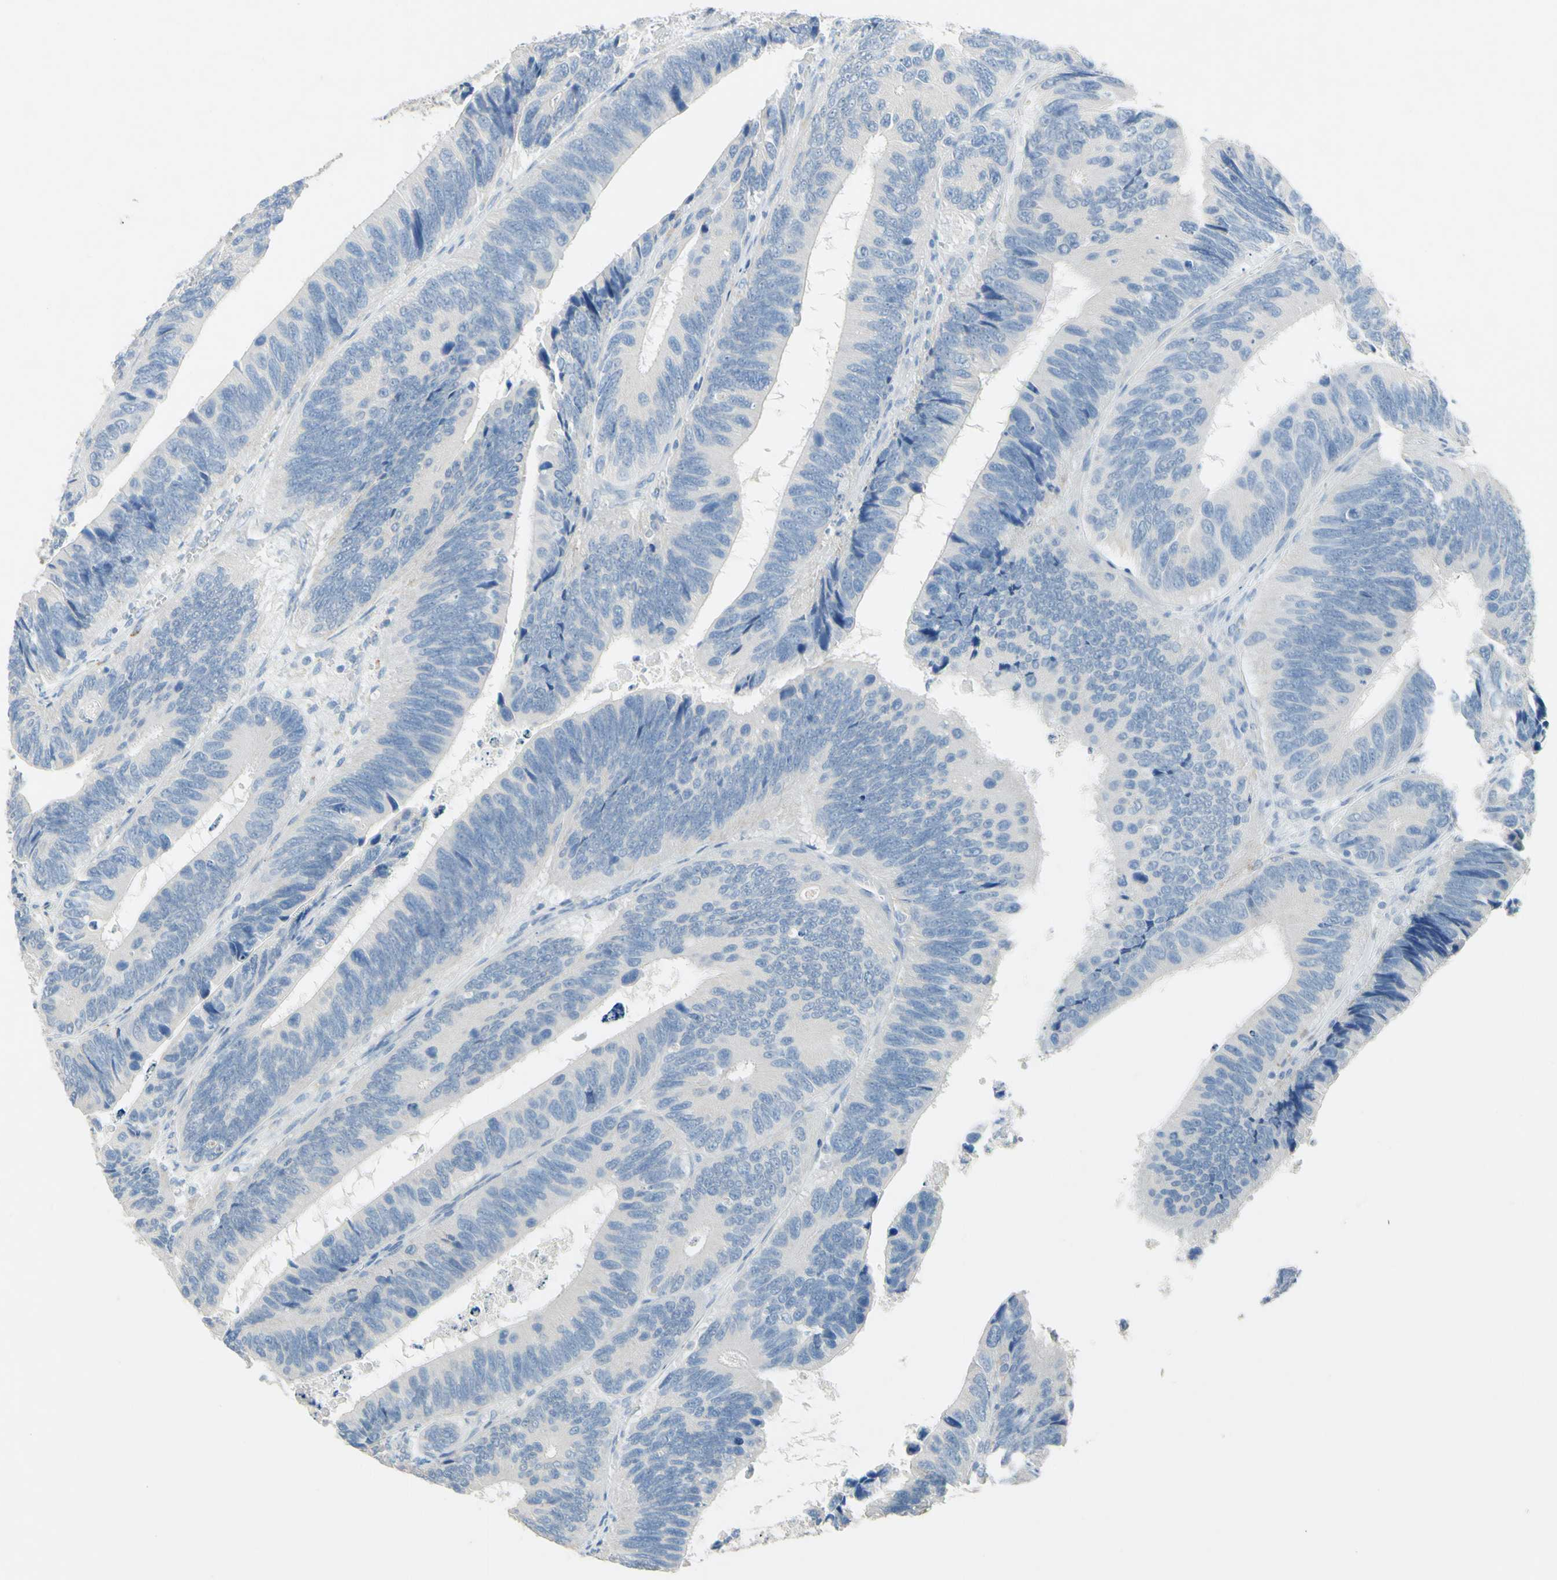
{"staining": {"intensity": "negative", "quantity": "none", "location": "none"}, "tissue": "colorectal cancer", "cell_type": "Tumor cells", "image_type": "cancer", "snomed": [{"axis": "morphology", "description": "Adenocarcinoma, NOS"}, {"axis": "topography", "description": "Colon"}], "caption": "Immunohistochemistry (IHC) photomicrograph of neoplastic tissue: human colorectal adenocarcinoma stained with DAB (3,3'-diaminobenzidine) demonstrates no significant protein expression in tumor cells.", "gene": "CDH10", "patient": {"sex": "male", "age": 72}}